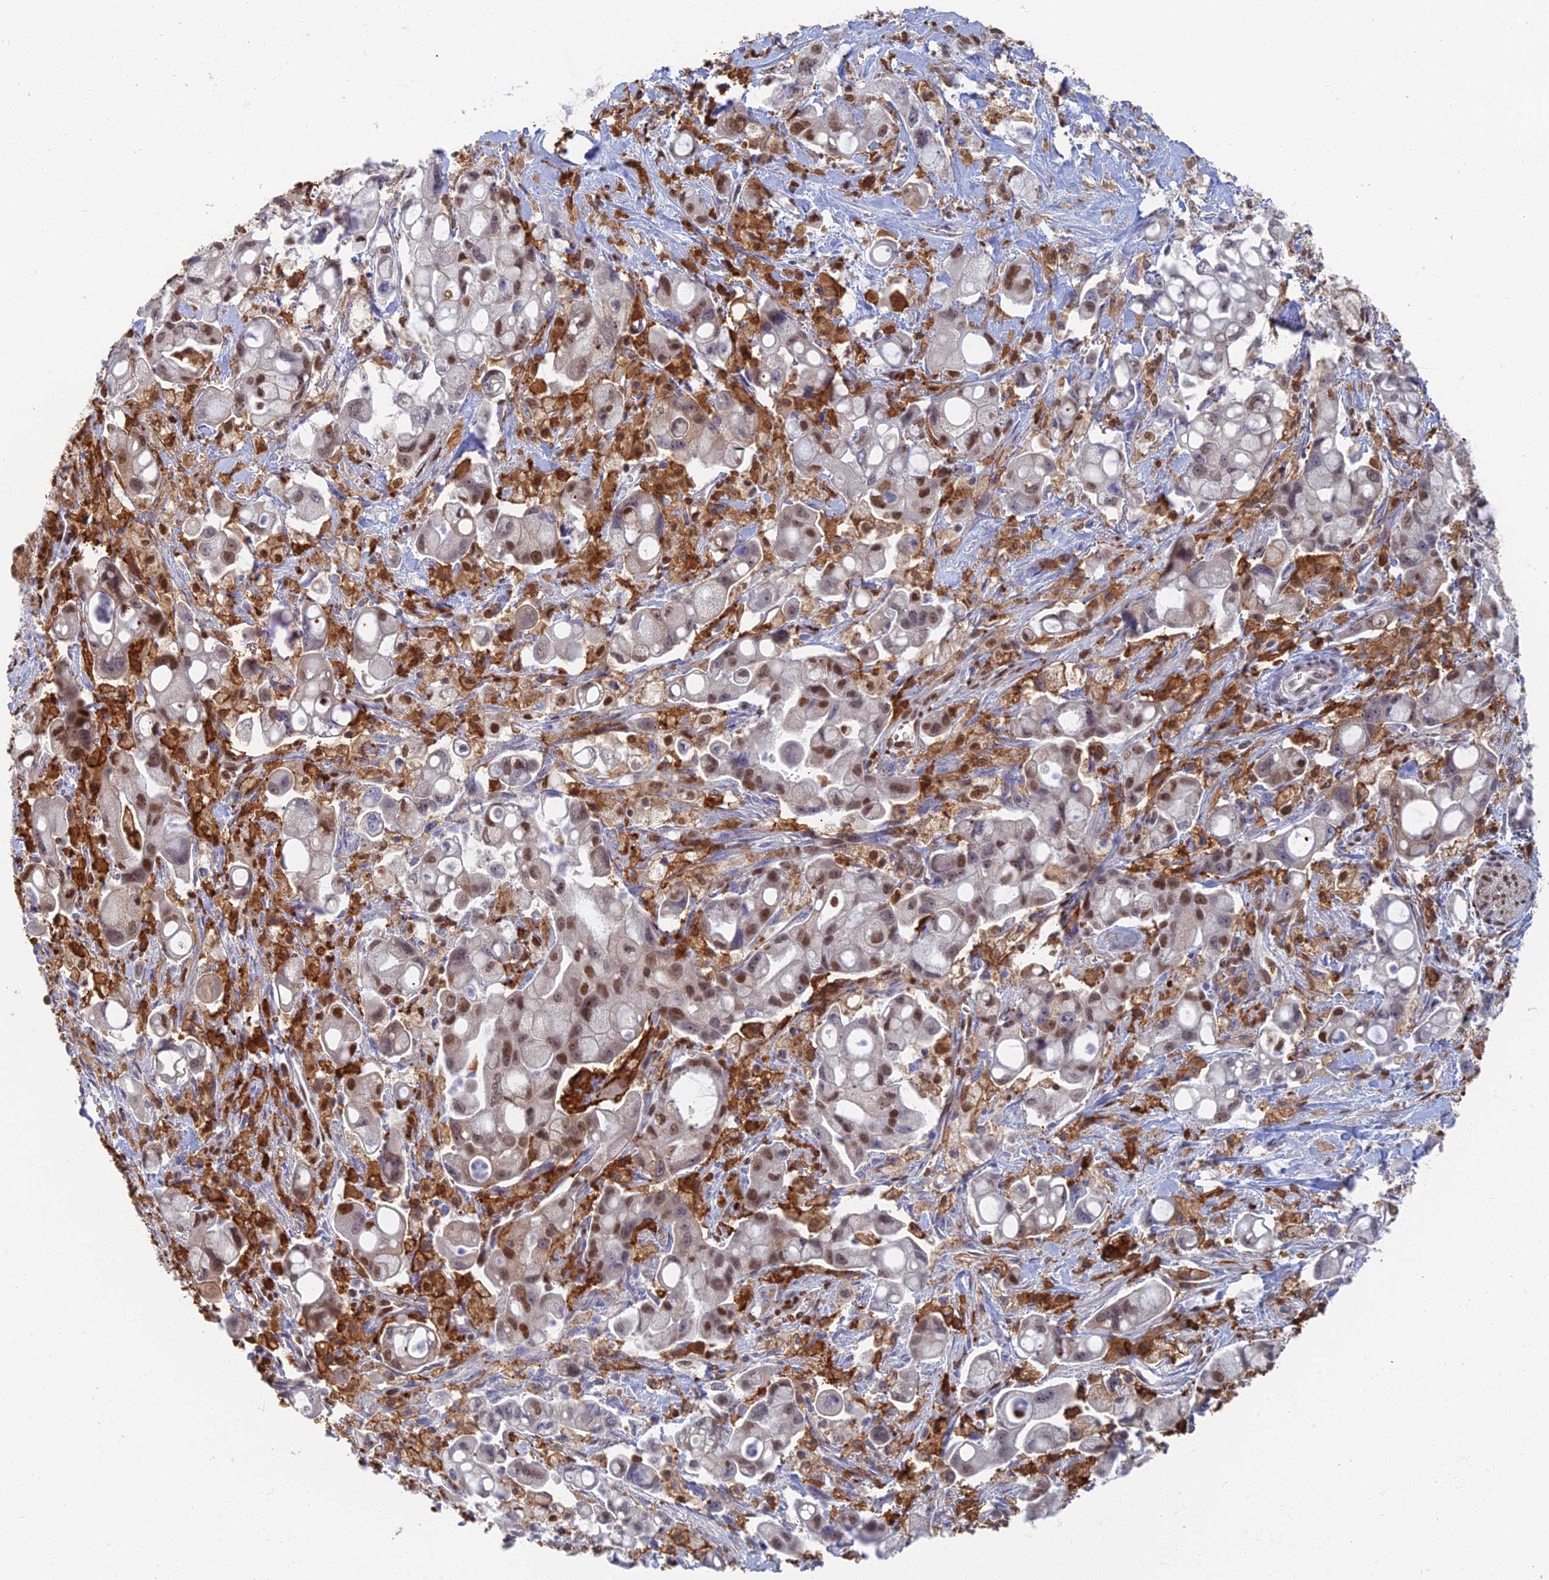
{"staining": {"intensity": "strong", "quantity": "25%-75%", "location": "nuclear"}, "tissue": "pancreatic cancer", "cell_type": "Tumor cells", "image_type": "cancer", "snomed": [{"axis": "morphology", "description": "Adenocarcinoma, NOS"}, {"axis": "topography", "description": "Pancreas"}], "caption": "Human pancreatic cancer (adenocarcinoma) stained for a protein (brown) displays strong nuclear positive expression in approximately 25%-75% of tumor cells.", "gene": "GPATCH1", "patient": {"sex": "male", "age": 68}}